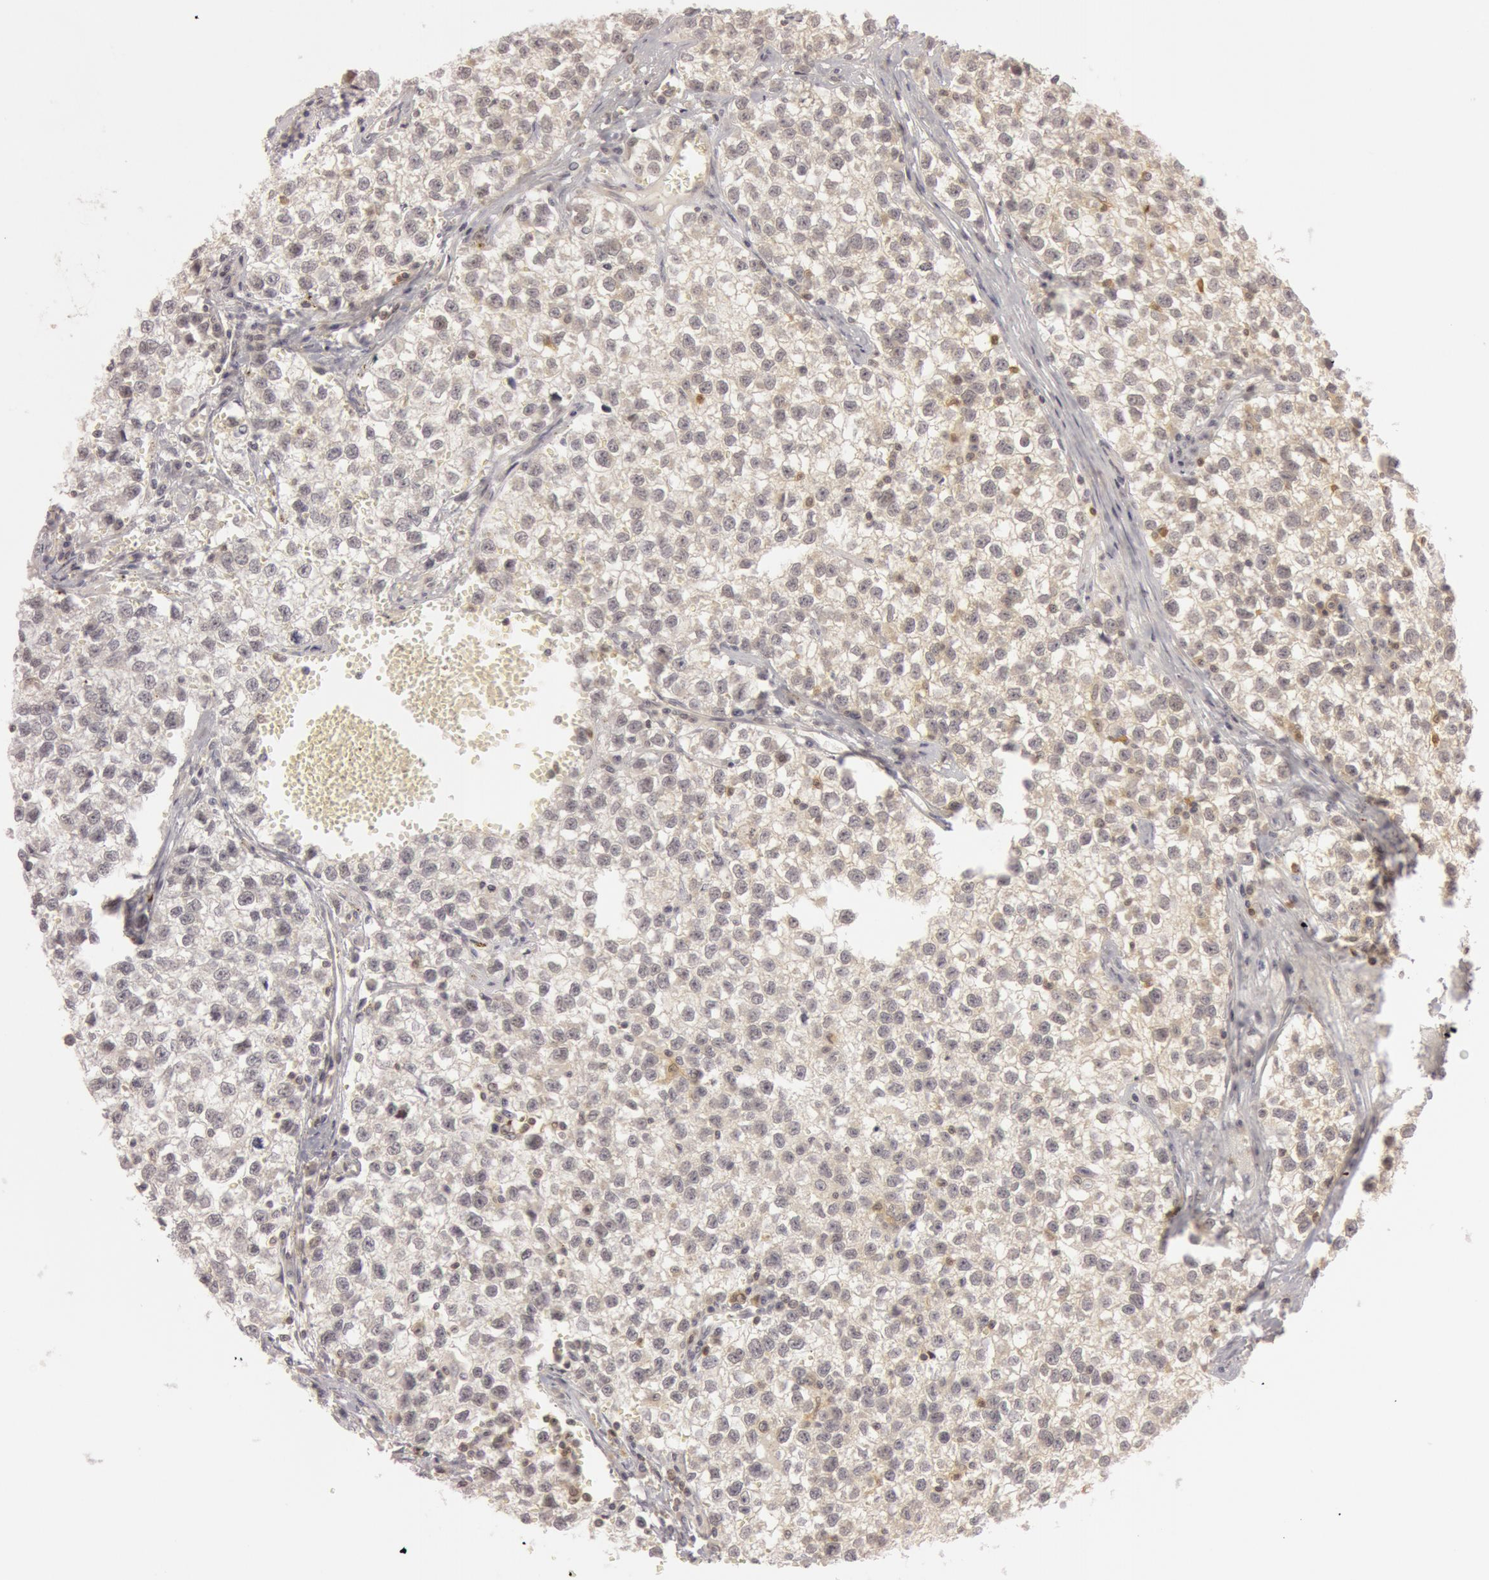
{"staining": {"intensity": "negative", "quantity": "none", "location": "none"}, "tissue": "testis cancer", "cell_type": "Tumor cells", "image_type": "cancer", "snomed": [{"axis": "morphology", "description": "Seminoma, NOS"}, {"axis": "topography", "description": "Testis"}], "caption": "A histopathology image of testis seminoma stained for a protein shows no brown staining in tumor cells.", "gene": "OASL", "patient": {"sex": "male", "age": 35}}